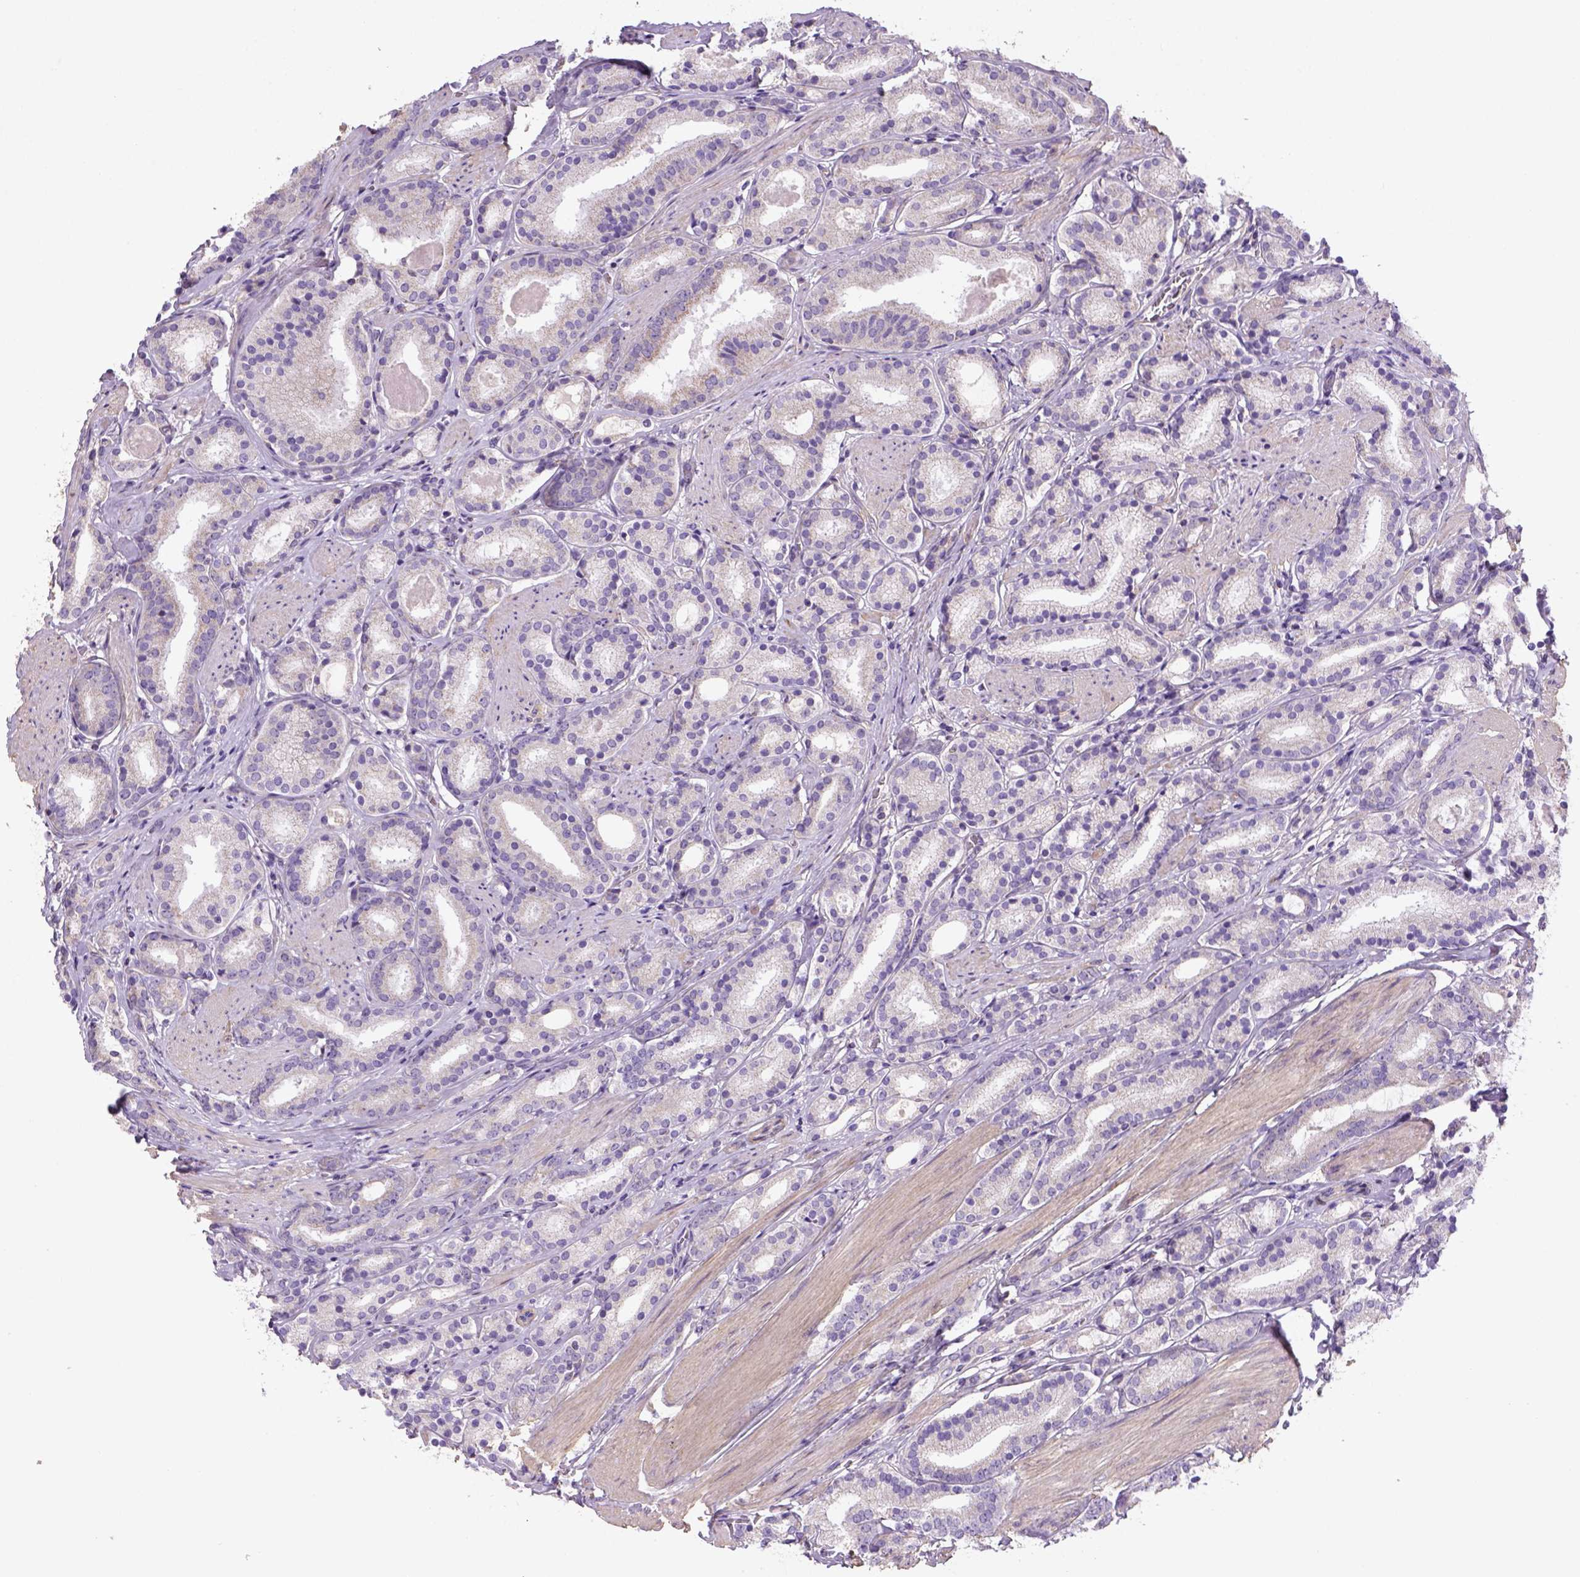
{"staining": {"intensity": "negative", "quantity": "none", "location": "none"}, "tissue": "prostate cancer", "cell_type": "Tumor cells", "image_type": "cancer", "snomed": [{"axis": "morphology", "description": "Adenocarcinoma, High grade"}, {"axis": "topography", "description": "Prostate"}], "caption": "This is a histopathology image of IHC staining of adenocarcinoma (high-grade) (prostate), which shows no positivity in tumor cells.", "gene": "HTRA1", "patient": {"sex": "male", "age": 63}}